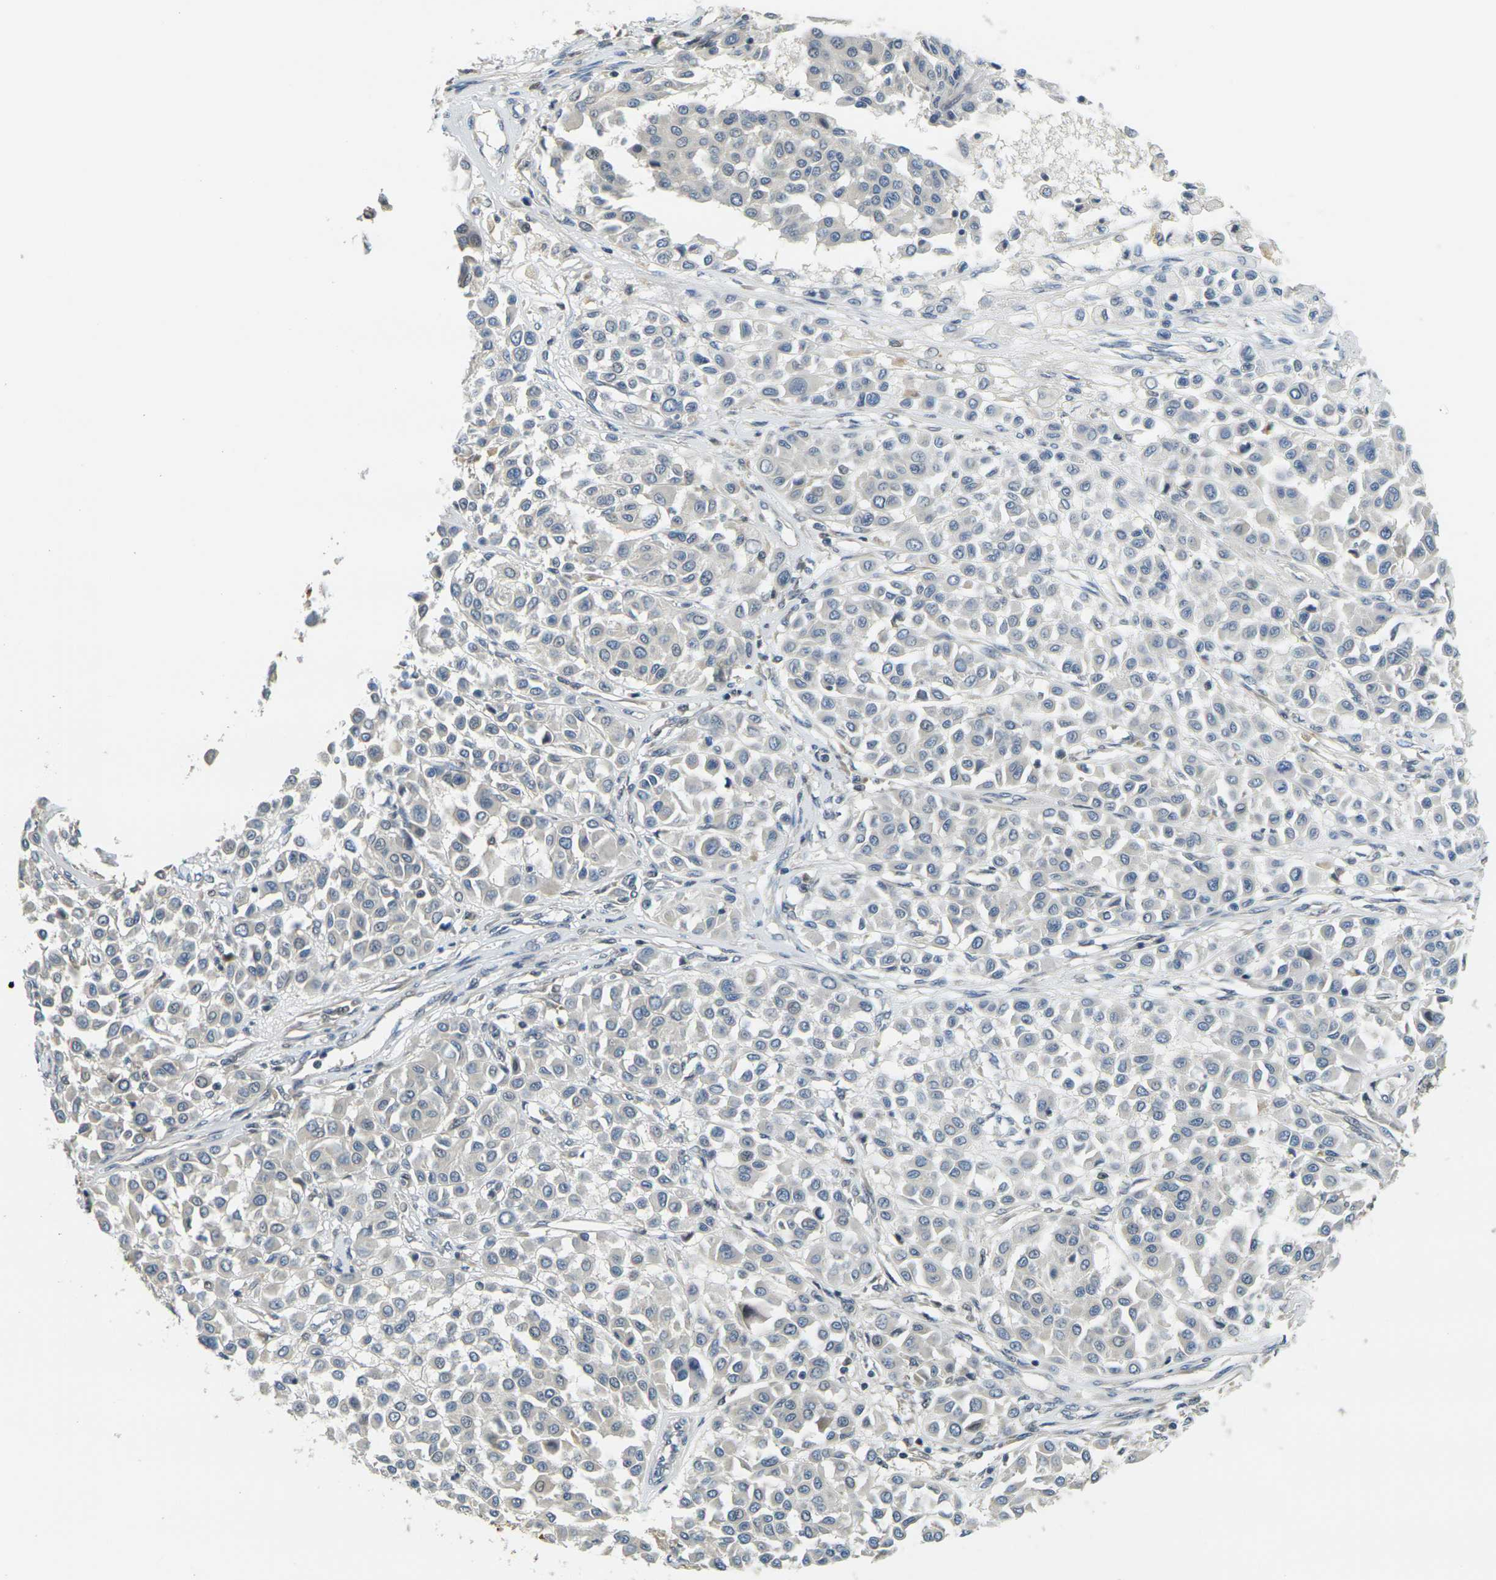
{"staining": {"intensity": "negative", "quantity": "none", "location": "none"}, "tissue": "melanoma", "cell_type": "Tumor cells", "image_type": "cancer", "snomed": [{"axis": "morphology", "description": "Malignant melanoma, Metastatic site"}, {"axis": "topography", "description": "Soft tissue"}], "caption": "Malignant melanoma (metastatic site) stained for a protein using immunohistochemistry (IHC) demonstrates no positivity tumor cells.", "gene": "KLHL8", "patient": {"sex": "male", "age": 41}}